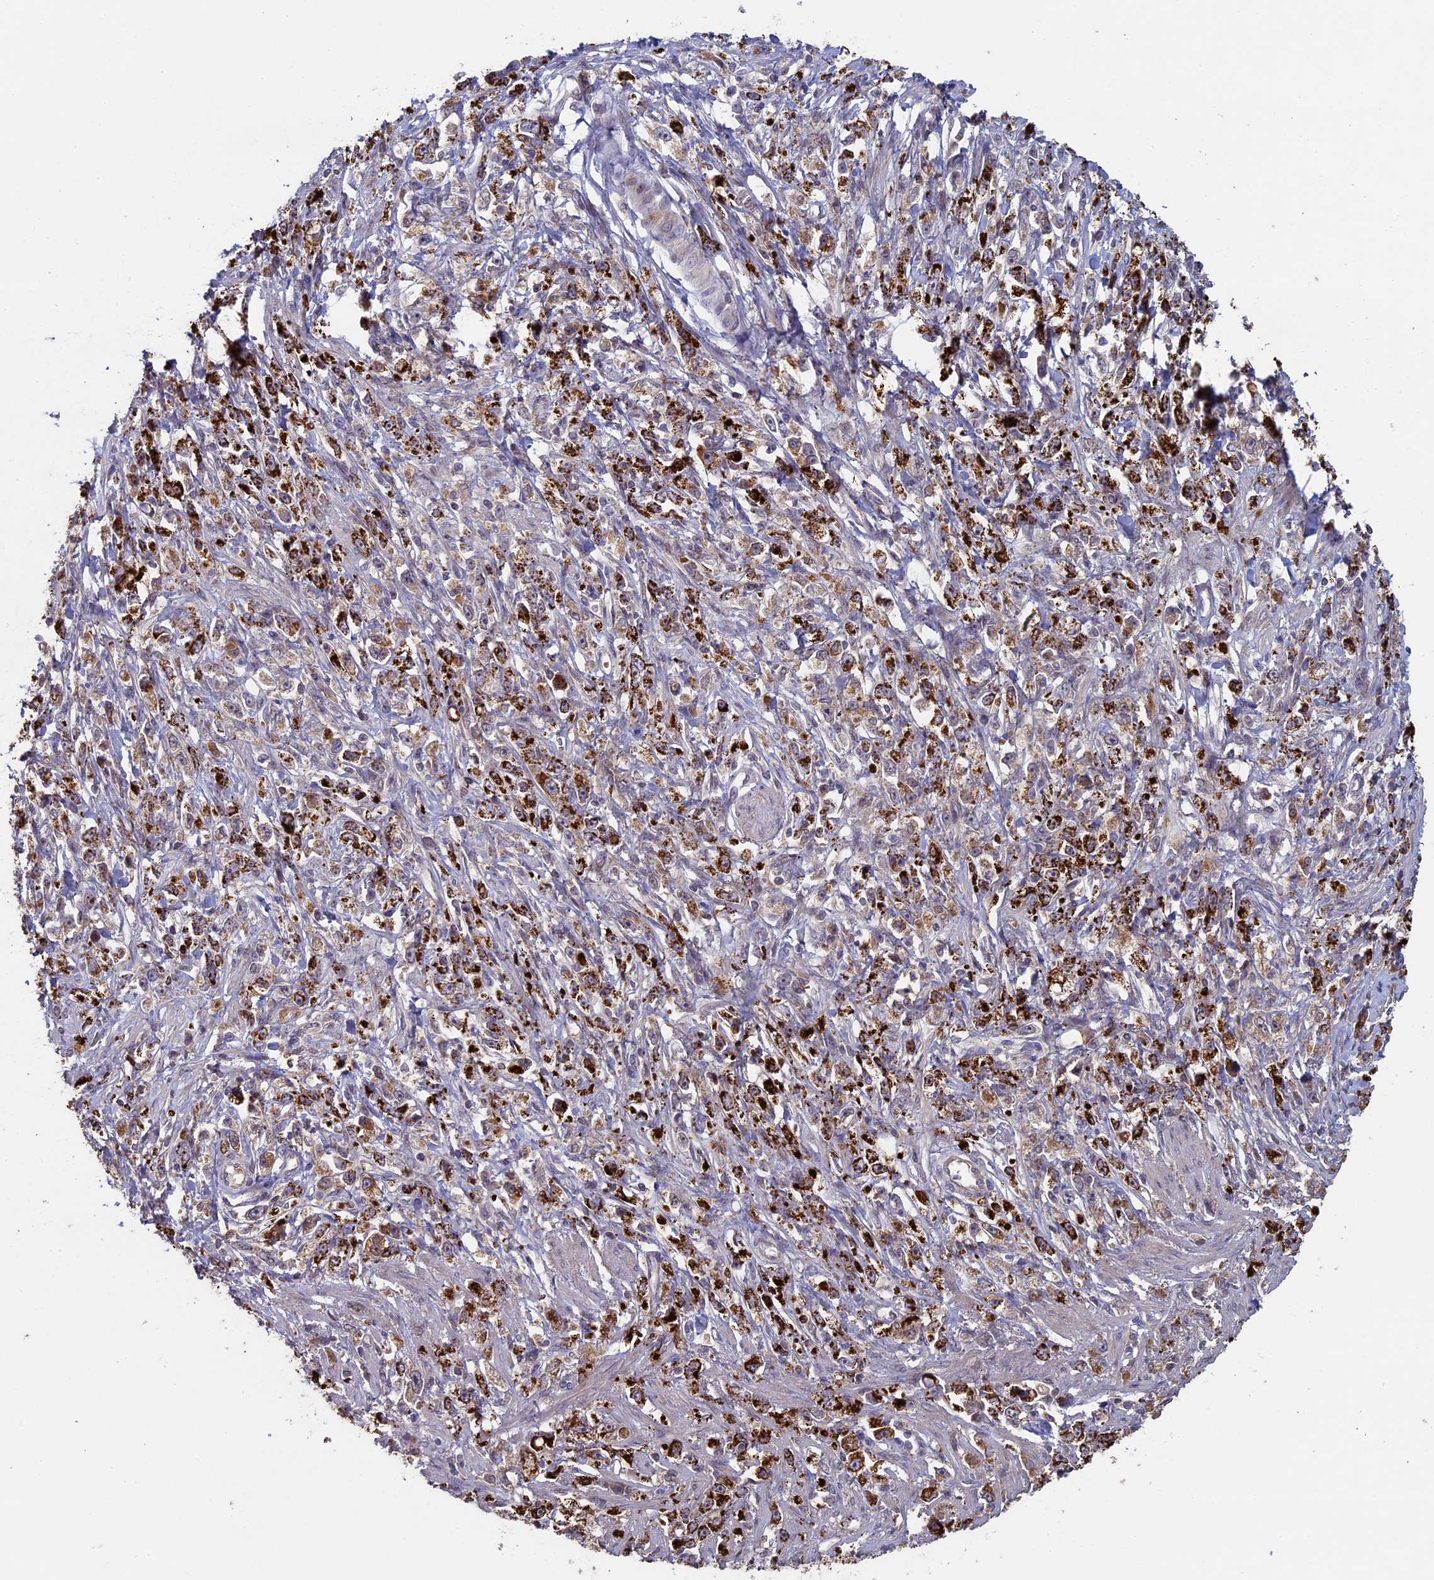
{"staining": {"intensity": "strong", "quantity": ">75%", "location": "cytoplasmic/membranous"}, "tissue": "stomach cancer", "cell_type": "Tumor cells", "image_type": "cancer", "snomed": [{"axis": "morphology", "description": "Adenocarcinoma, NOS"}, {"axis": "topography", "description": "Stomach"}], "caption": "Immunohistochemistry (IHC) (DAB (3,3'-diaminobenzidine)) staining of stomach cancer (adenocarcinoma) reveals strong cytoplasmic/membranous protein positivity in about >75% of tumor cells.", "gene": "RCCD1", "patient": {"sex": "female", "age": 59}}